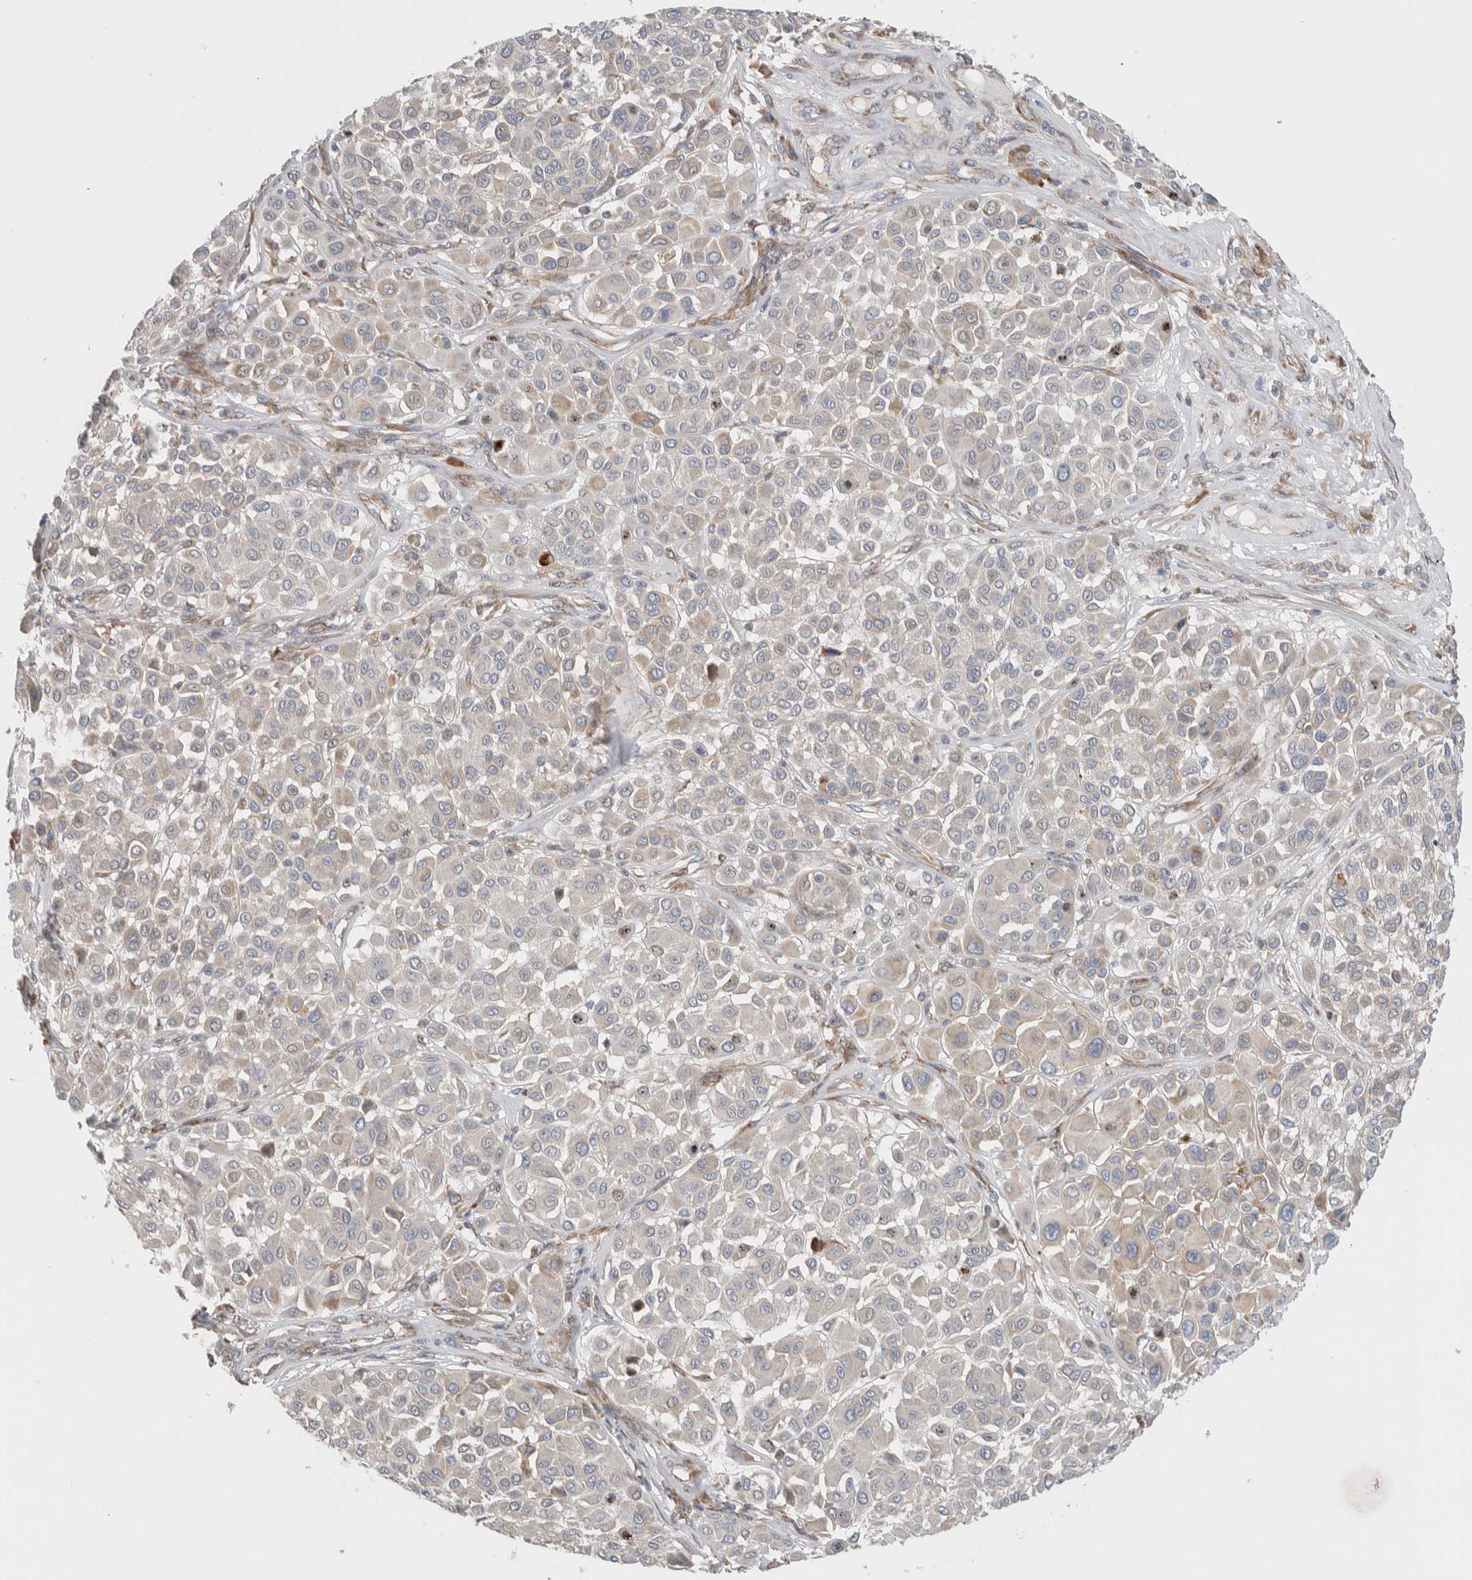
{"staining": {"intensity": "weak", "quantity": "<25%", "location": "cytoplasmic/membranous"}, "tissue": "melanoma", "cell_type": "Tumor cells", "image_type": "cancer", "snomed": [{"axis": "morphology", "description": "Malignant melanoma, Metastatic site"}, {"axis": "topography", "description": "Soft tissue"}], "caption": "Tumor cells are negative for protein expression in human melanoma.", "gene": "ADCY8", "patient": {"sex": "male", "age": 41}}